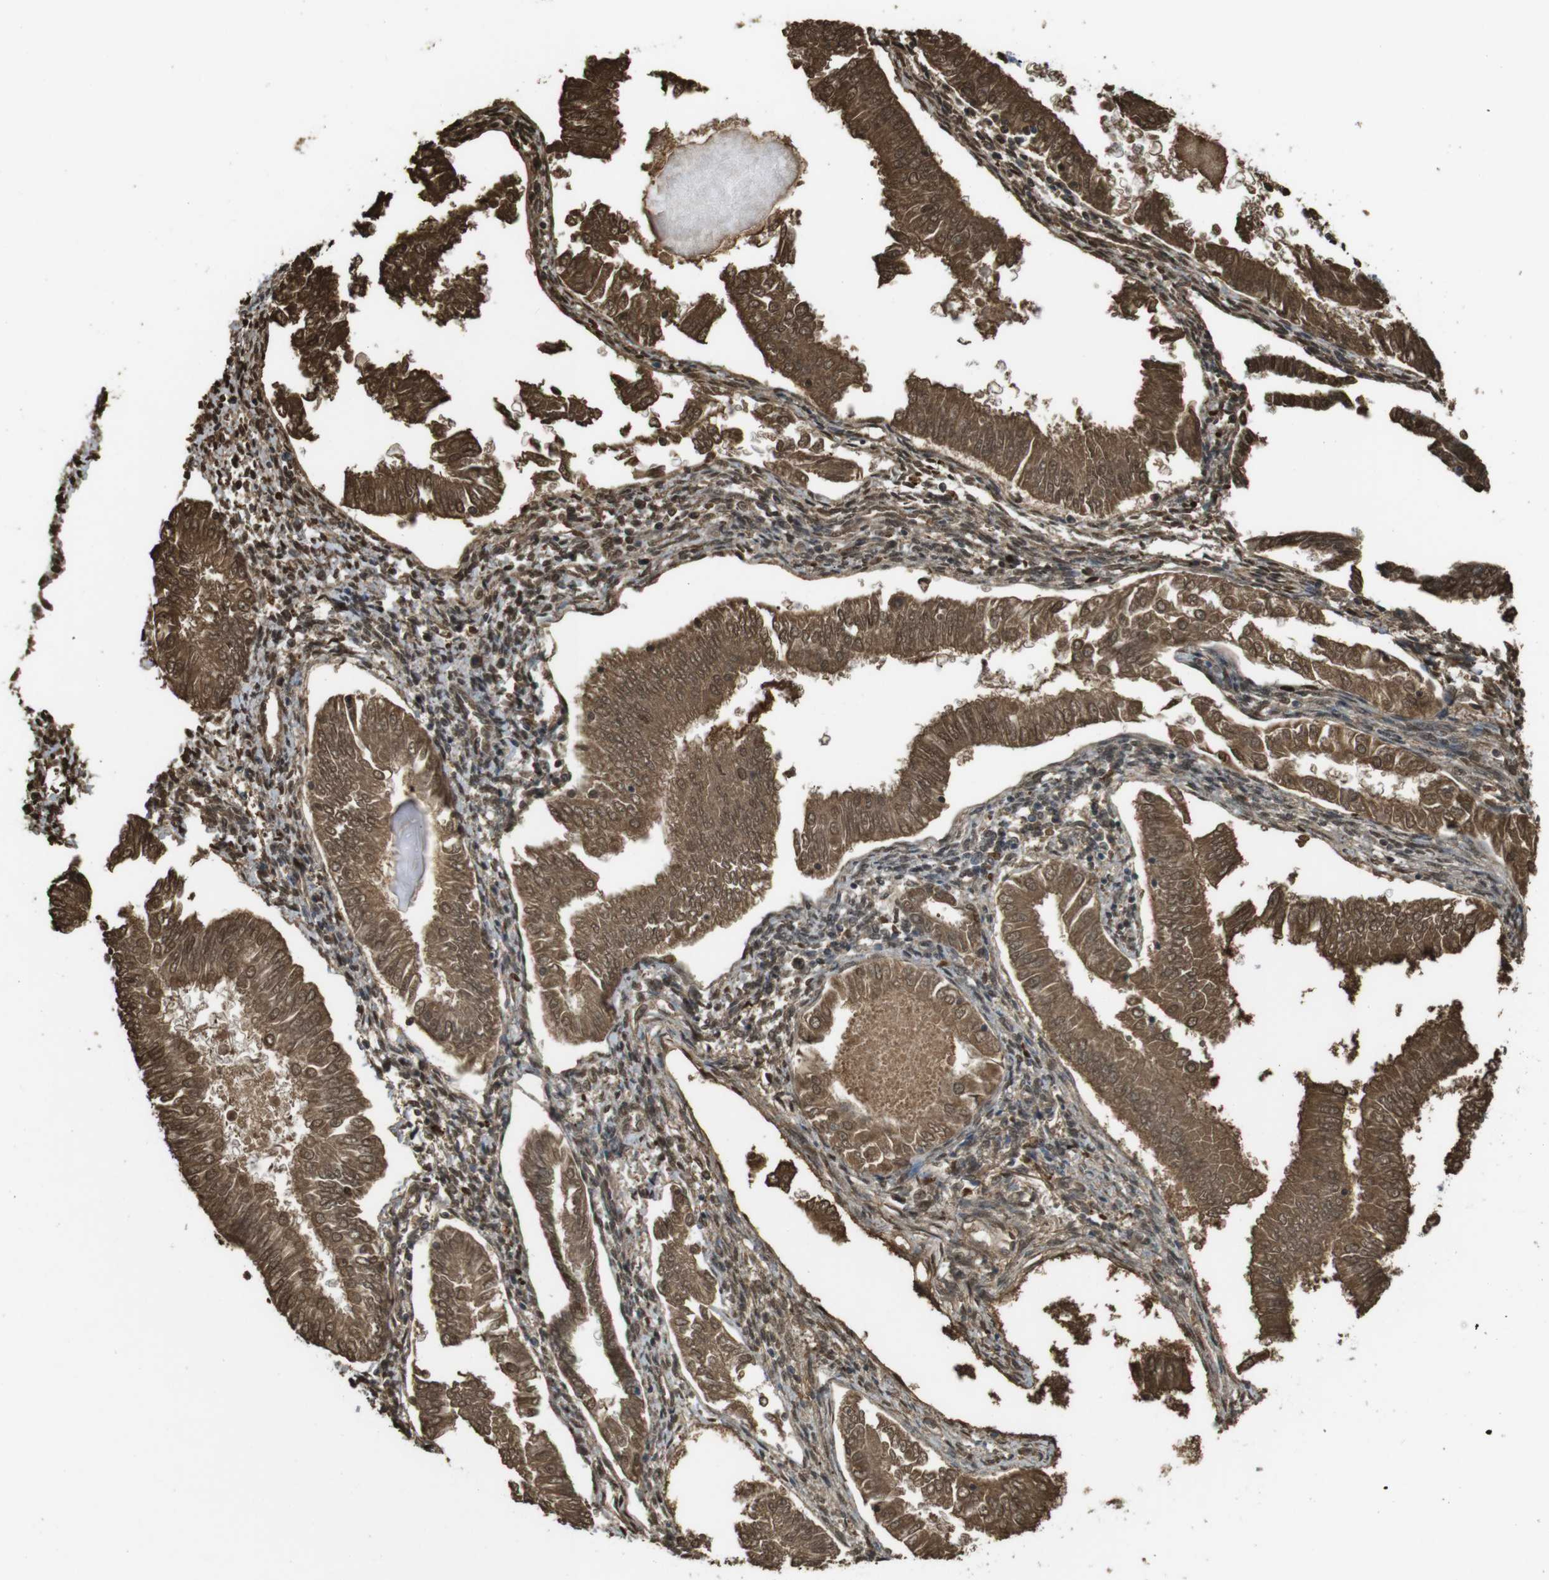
{"staining": {"intensity": "moderate", "quantity": ">75%", "location": "cytoplasmic/membranous,nuclear"}, "tissue": "endometrial cancer", "cell_type": "Tumor cells", "image_type": "cancer", "snomed": [{"axis": "morphology", "description": "Adenocarcinoma, NOS"}, {"axis": "topography", "description": "Endometrium"}], "caption": "Approximately >75% of tumor cells in endometrial adenocarcinoma show moderate cytoplasmic/membranous and nuclear protein positivity as visualized by brown immunohistochemical staining.", "gene": "LTBP4", "patient": {"sex": "female", "age": 53}}